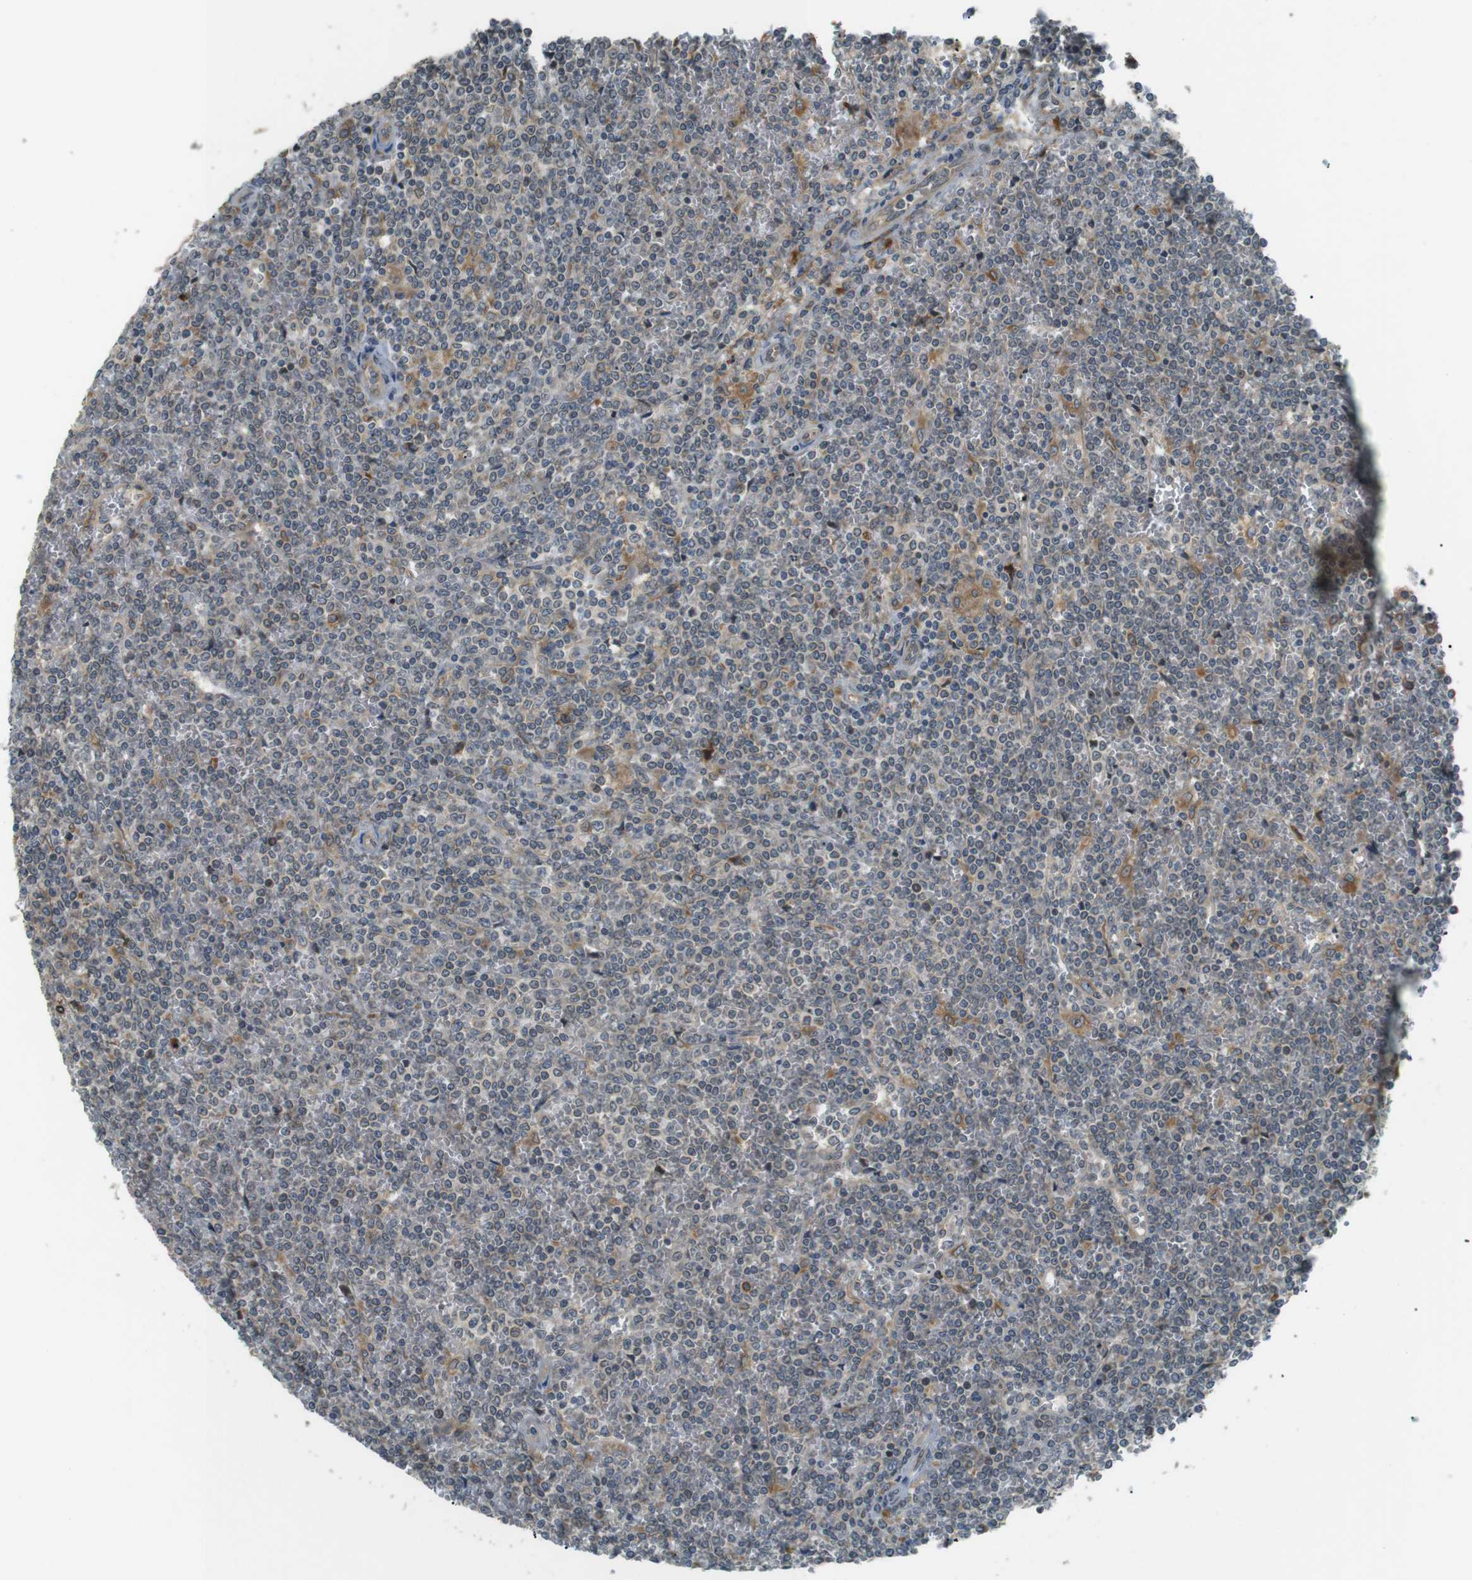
{"staining": {"intensity": "moderate", "quantity": "<25%", "location": "cytoplasmic/membranous"}, "tissue": "lymphoma", "cell_type": "Tumor cells", "image_type": "cancer", "snomed": [{"axis": "morphology", "description": "Malignant lymphoma, non-Hodgkin's type, Low grade"}, {"axis": "topography", "description": "Spleen"}], "caption": "IHC (DAB) staining of human lymphoma exhibits moderate cytoplasmic/membranous protein positivity in approximately <25% of tumor cells. The staining is performed using DAB (3,3'-diaminobenzidine) brown chromogen to label protein expression. The nuclei are counter-stained blue using hematoxylin.", "gene": "TMED4", "patient": {"sex": "female", "age": 19}}